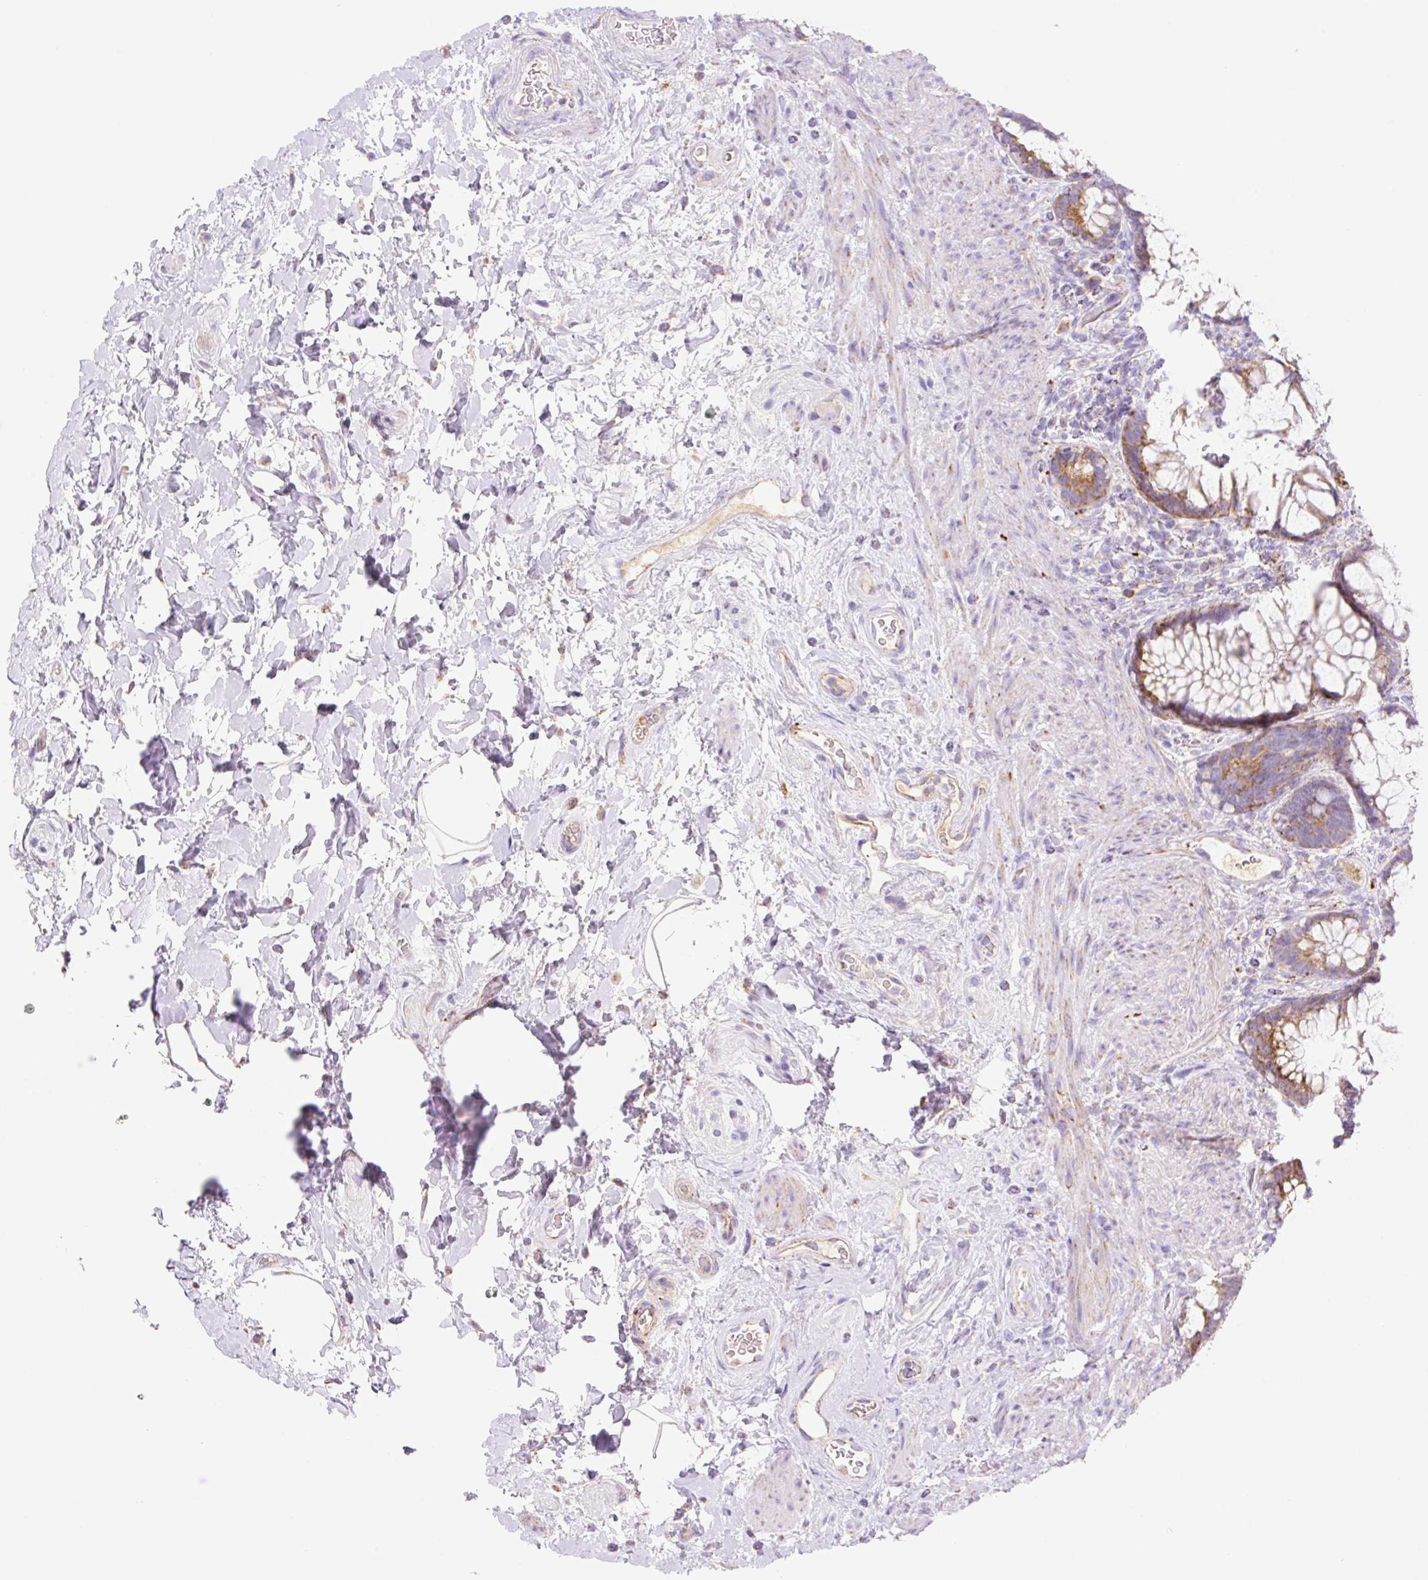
{"staining": {"intensity": "strong", "quantity": "25%-75%", "location": "cytoplasmic/membranous"}, "tissue": "rectum", "cell_type": "Glandular cells", "image_type": "normal", "snomed": [{"axis": "morphology", "description": "Normal tissue, NOS"}, {"axis": "topography", "description": "Rectum"}], "caption": "Immunohistochemistry (IHC) staining of benign rectum, which reveals high levels of strong cytoplasmic/membranous positivity in approximately 25%-75% of glandular cells indicating strong cytoplasmic/membranous protein positivity. The staining was performed using DAB (3,3'-diaminobenzidine) (brown) for protein detection and nuclei were counterstained in hematoxylin (blue).", "gene": "ETNK2", "patient": {"sex": "male", "age": 53}}